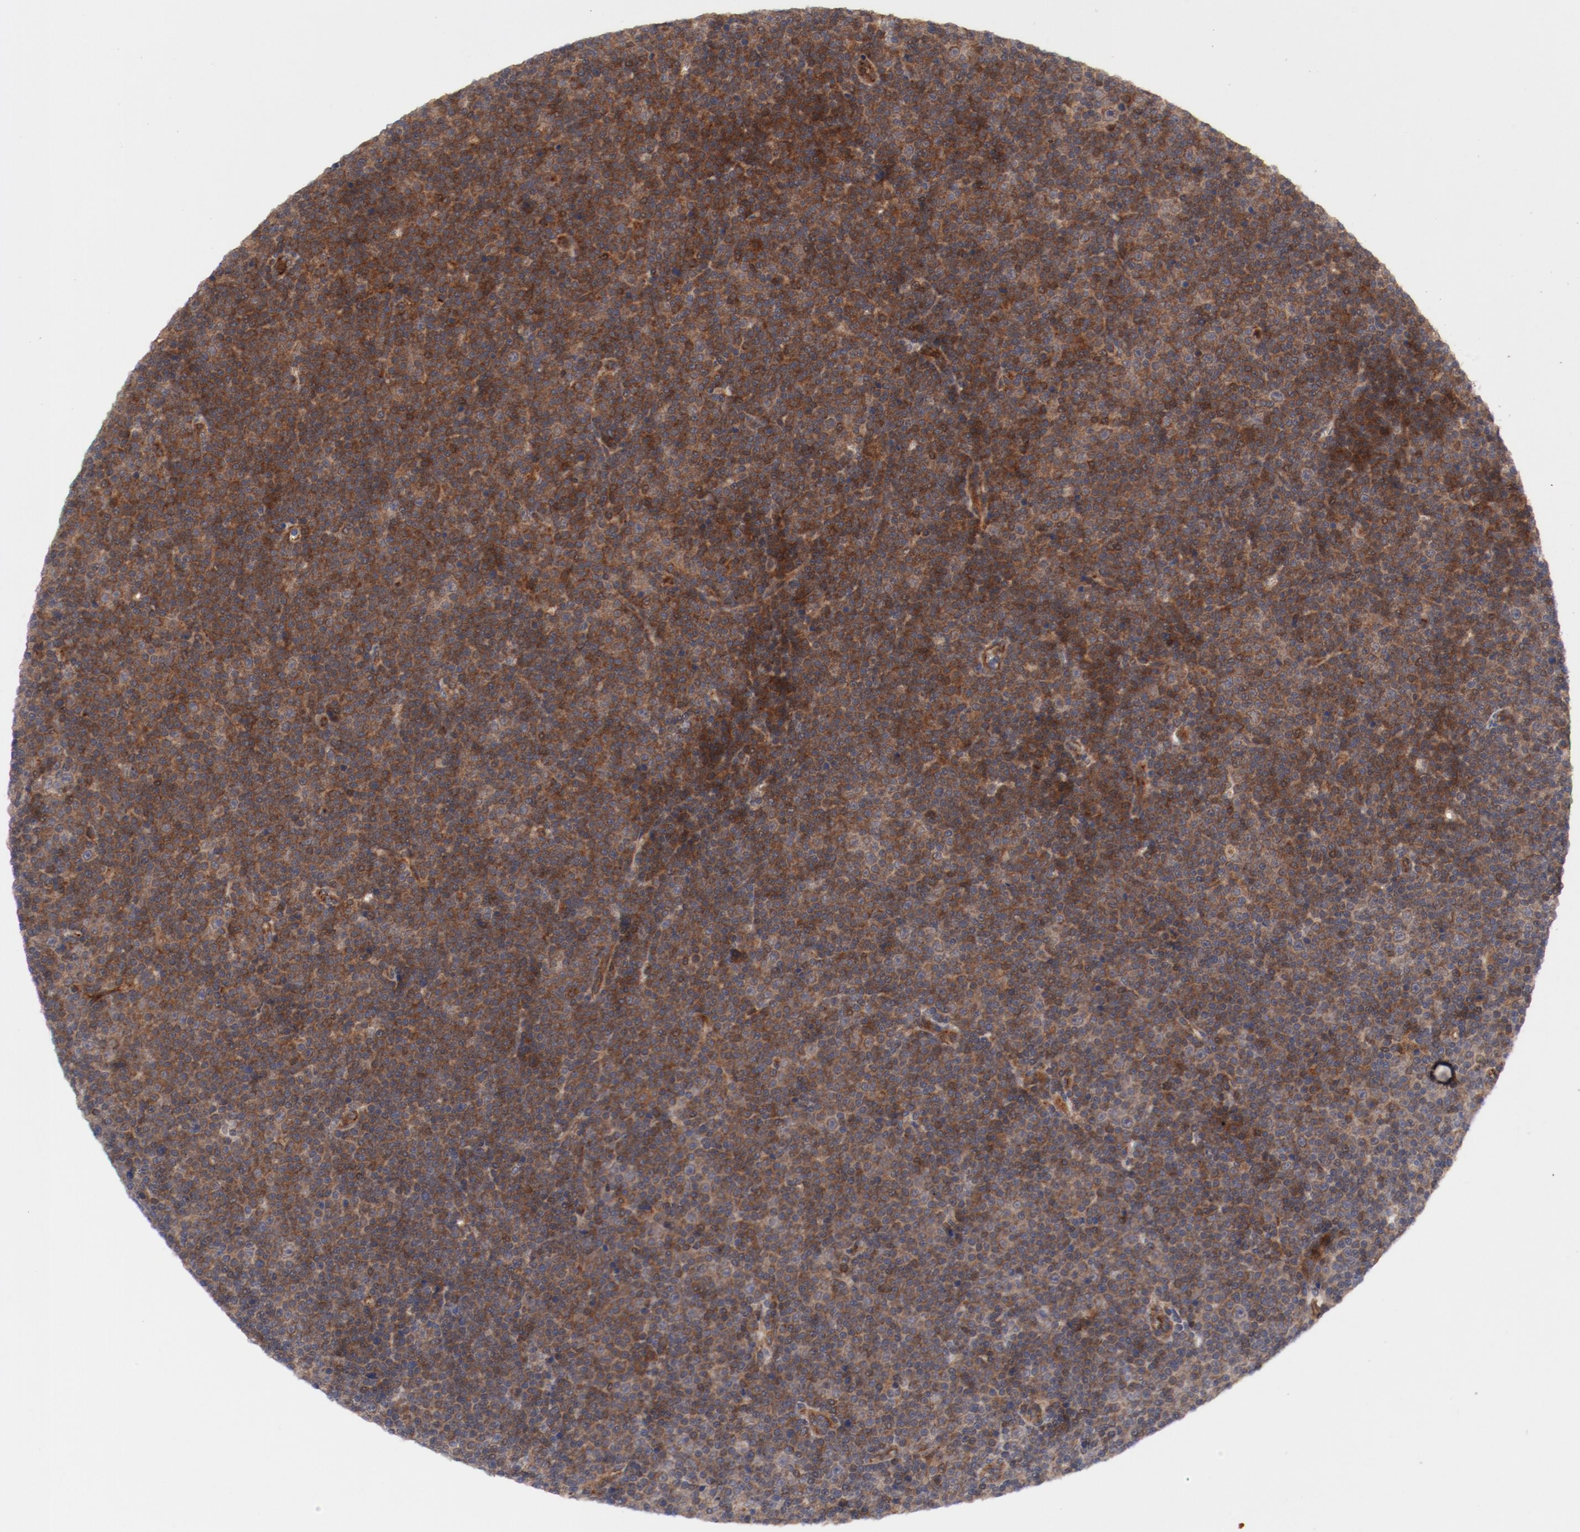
{"staining": {"intensity": "moderate", "quantity": ">75%", "location": "cytoplasmic/membranous"}, "tissue": "lymphoma", "cell_type": "Tumor cells", "image_type": "cancer", "snomed": [{"axis": "morphology", "description": "Malignant lymphoma, non-Hodgkin's type, Low grade"}, {"axis": "topography", "description": "Lymph node"}], "caption": "Human lymphoma stained with a protein marker demonstrates moderate staining in tumor cells.", "gene": "GUF1", "patient": {"sex": "female", "age": 67}}